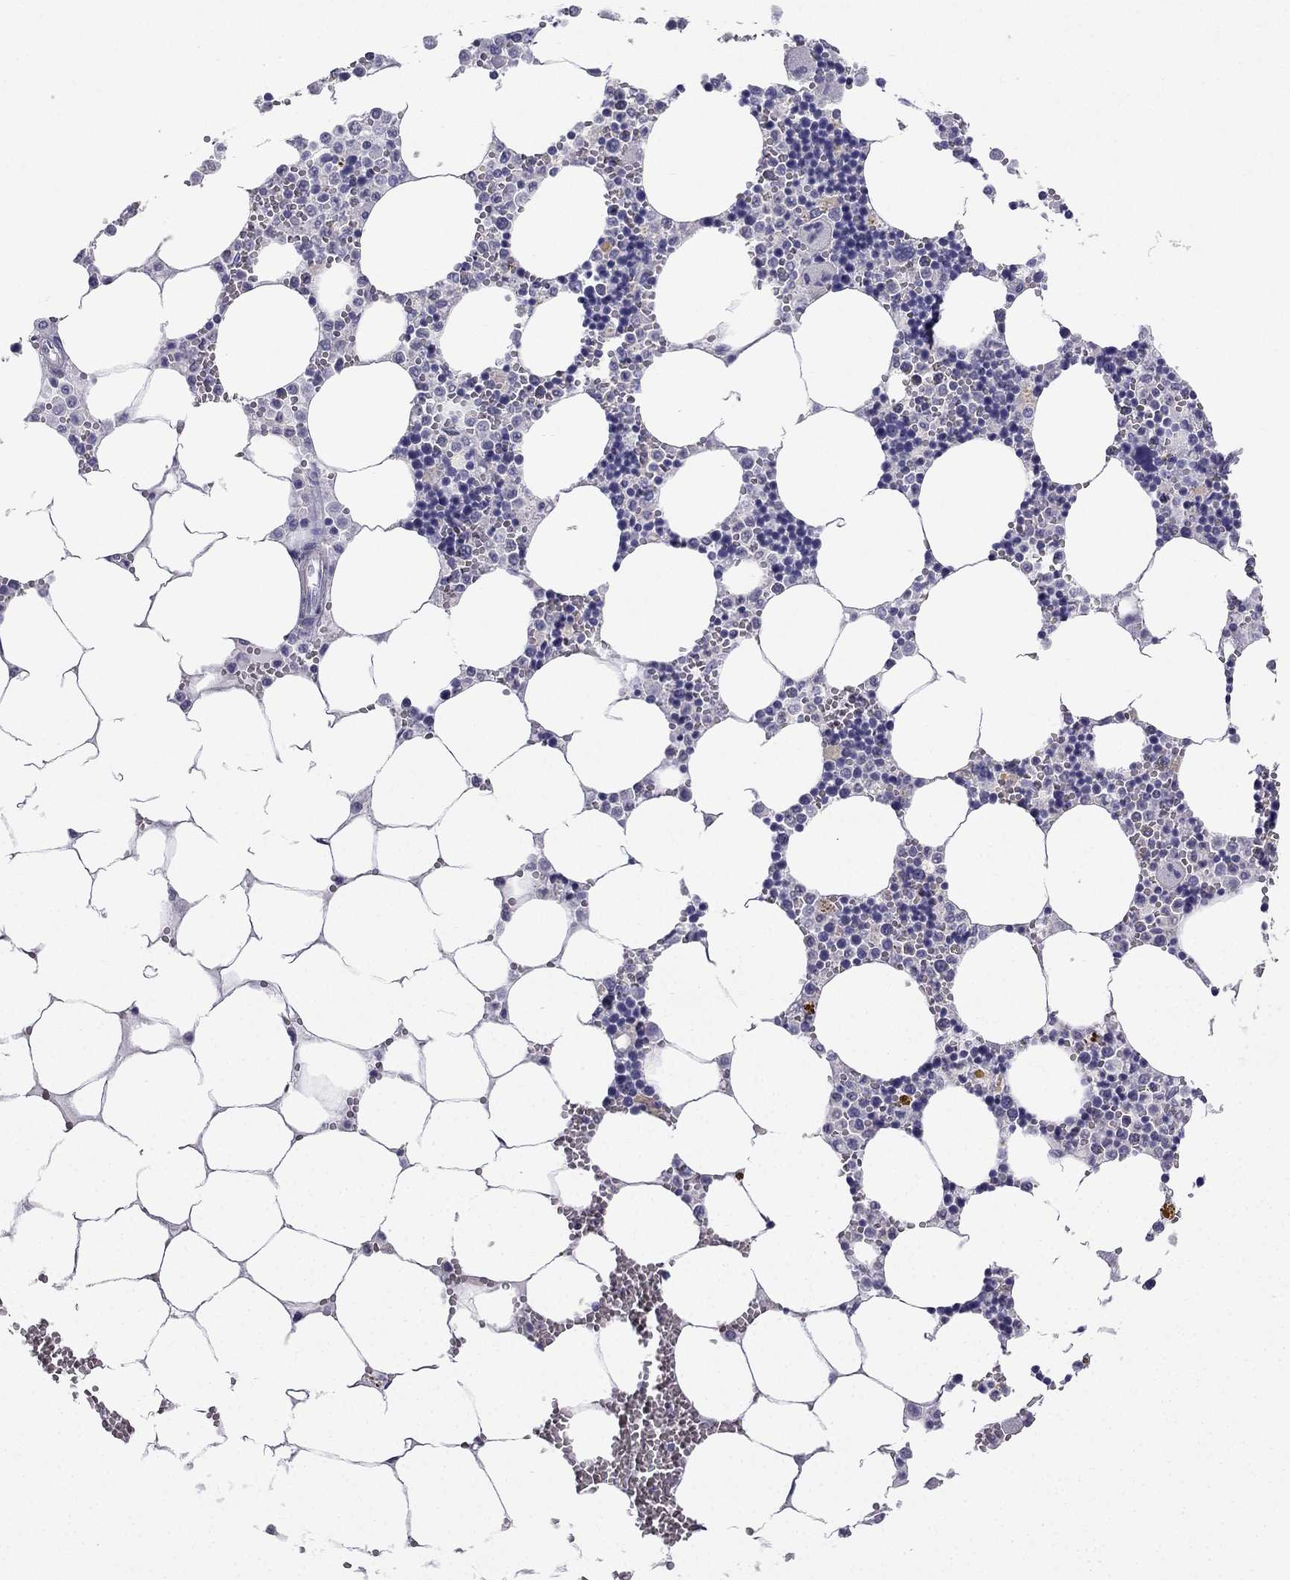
{"staining": {"intensity": "negative", "quantity": "none", "location": "none"}, "tissue": "bone marrow", "cell_type": "Hematopoietic cells", "image_type": "normal", "snomed": [{"axis": "morphology", "description": "Normal tissue, NOS"}, {"axis": "topography", "description": "Bone marrow"}], "caption": "An immunohistochemistry photomicrograph of unremarkable bone marrow is shown. There is no staining in hematopoietic cells of bone marrow.", "gene": "GJA8", "patient": {"sex": "male", "age": 54}}